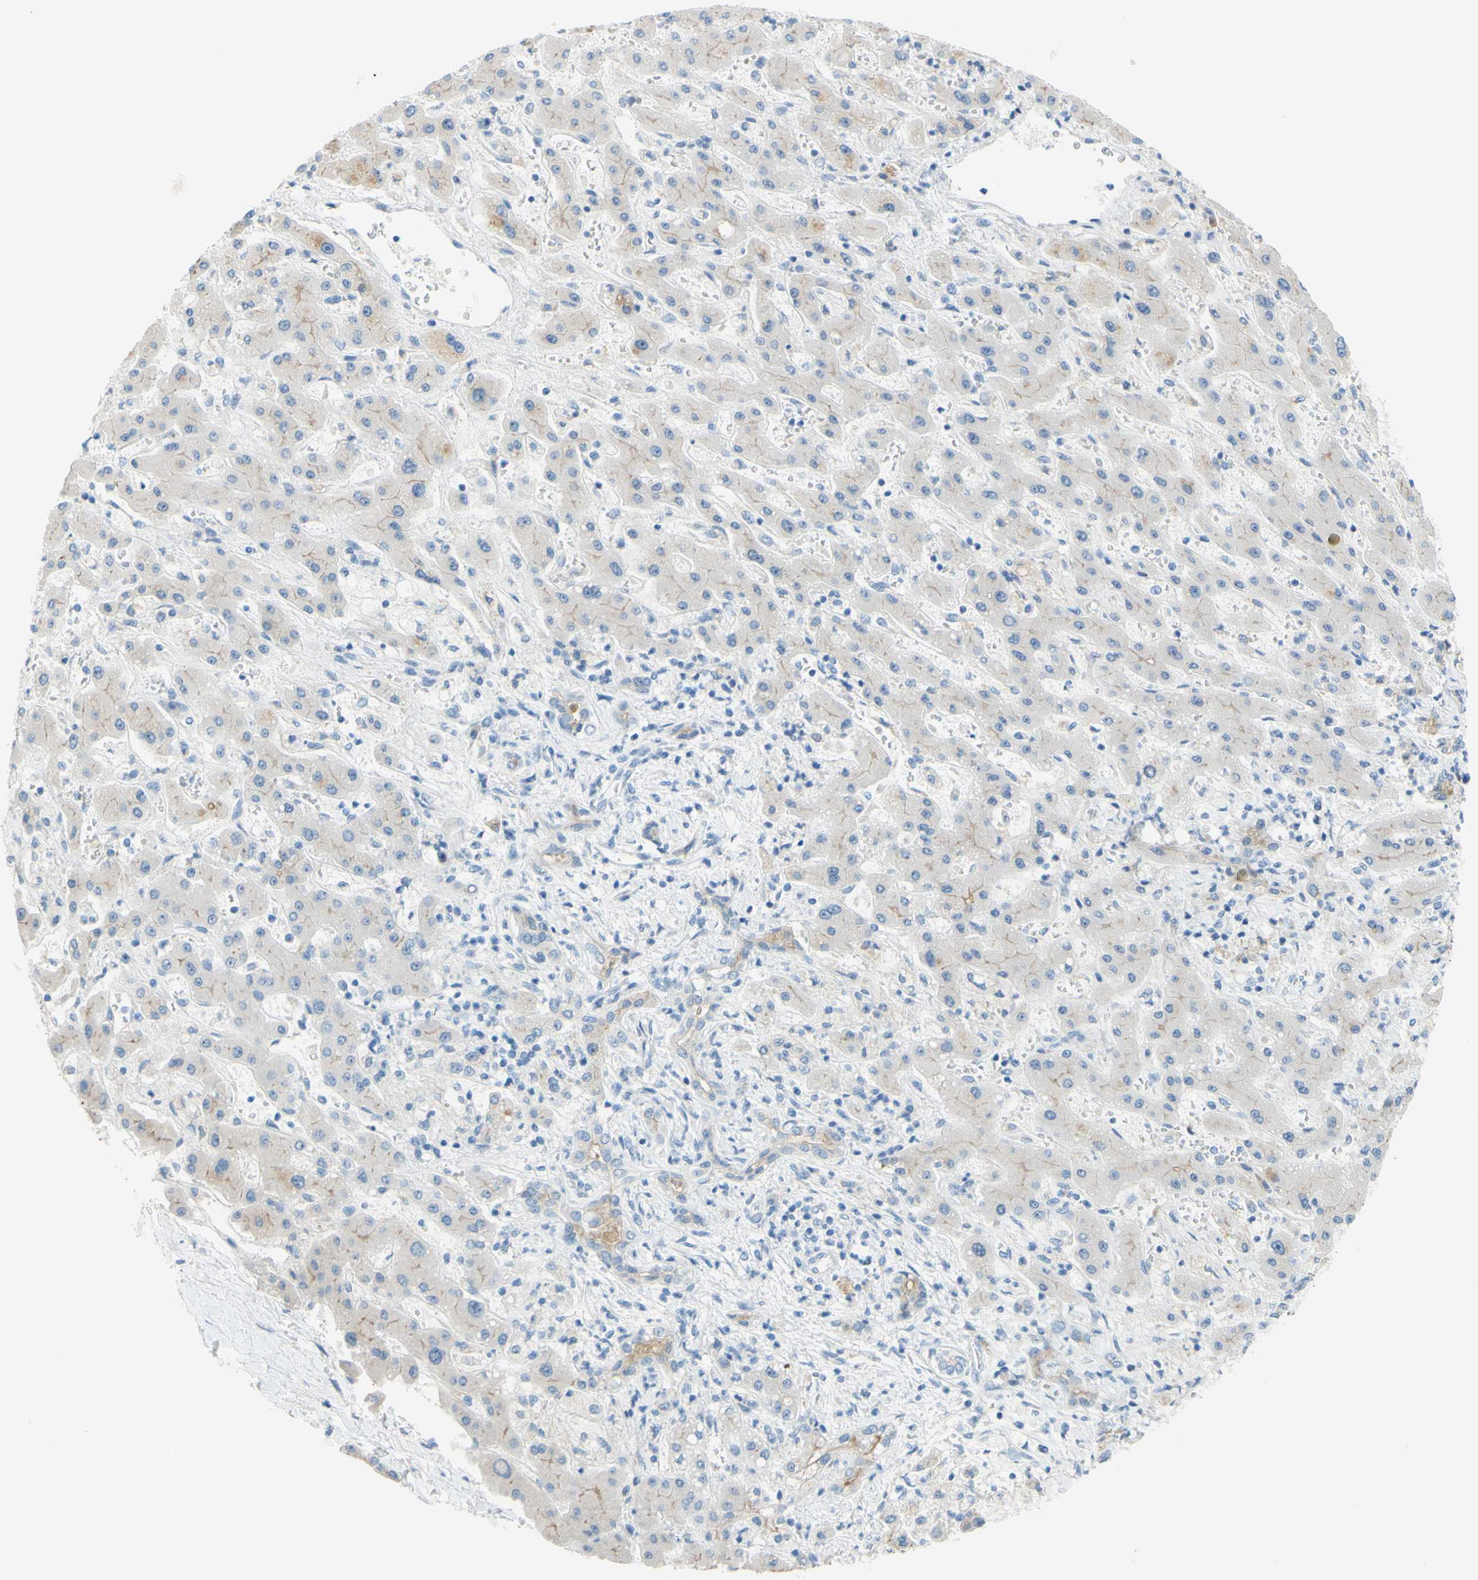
{"staining": {"intensity": "weak", "quantity": ">75%", "location": "cytoplasmic/membranous"}, "tissue": "liver cancer", "cell_type": "Tumor cells", "image_type": "cancer", "snomed": [{"axis": "morphology", "description": "Cholangiocarcinoma"}, {"axis": "topography", "description": "Liver"}], "caption": "Liver cancer stained with a brown dye reveals weak cytoplasmic/membranous positive positivity in approximately >75% of tumor cells.", "gene": "SLC1A2", "patient": {"sex": "male", "age": 50}}